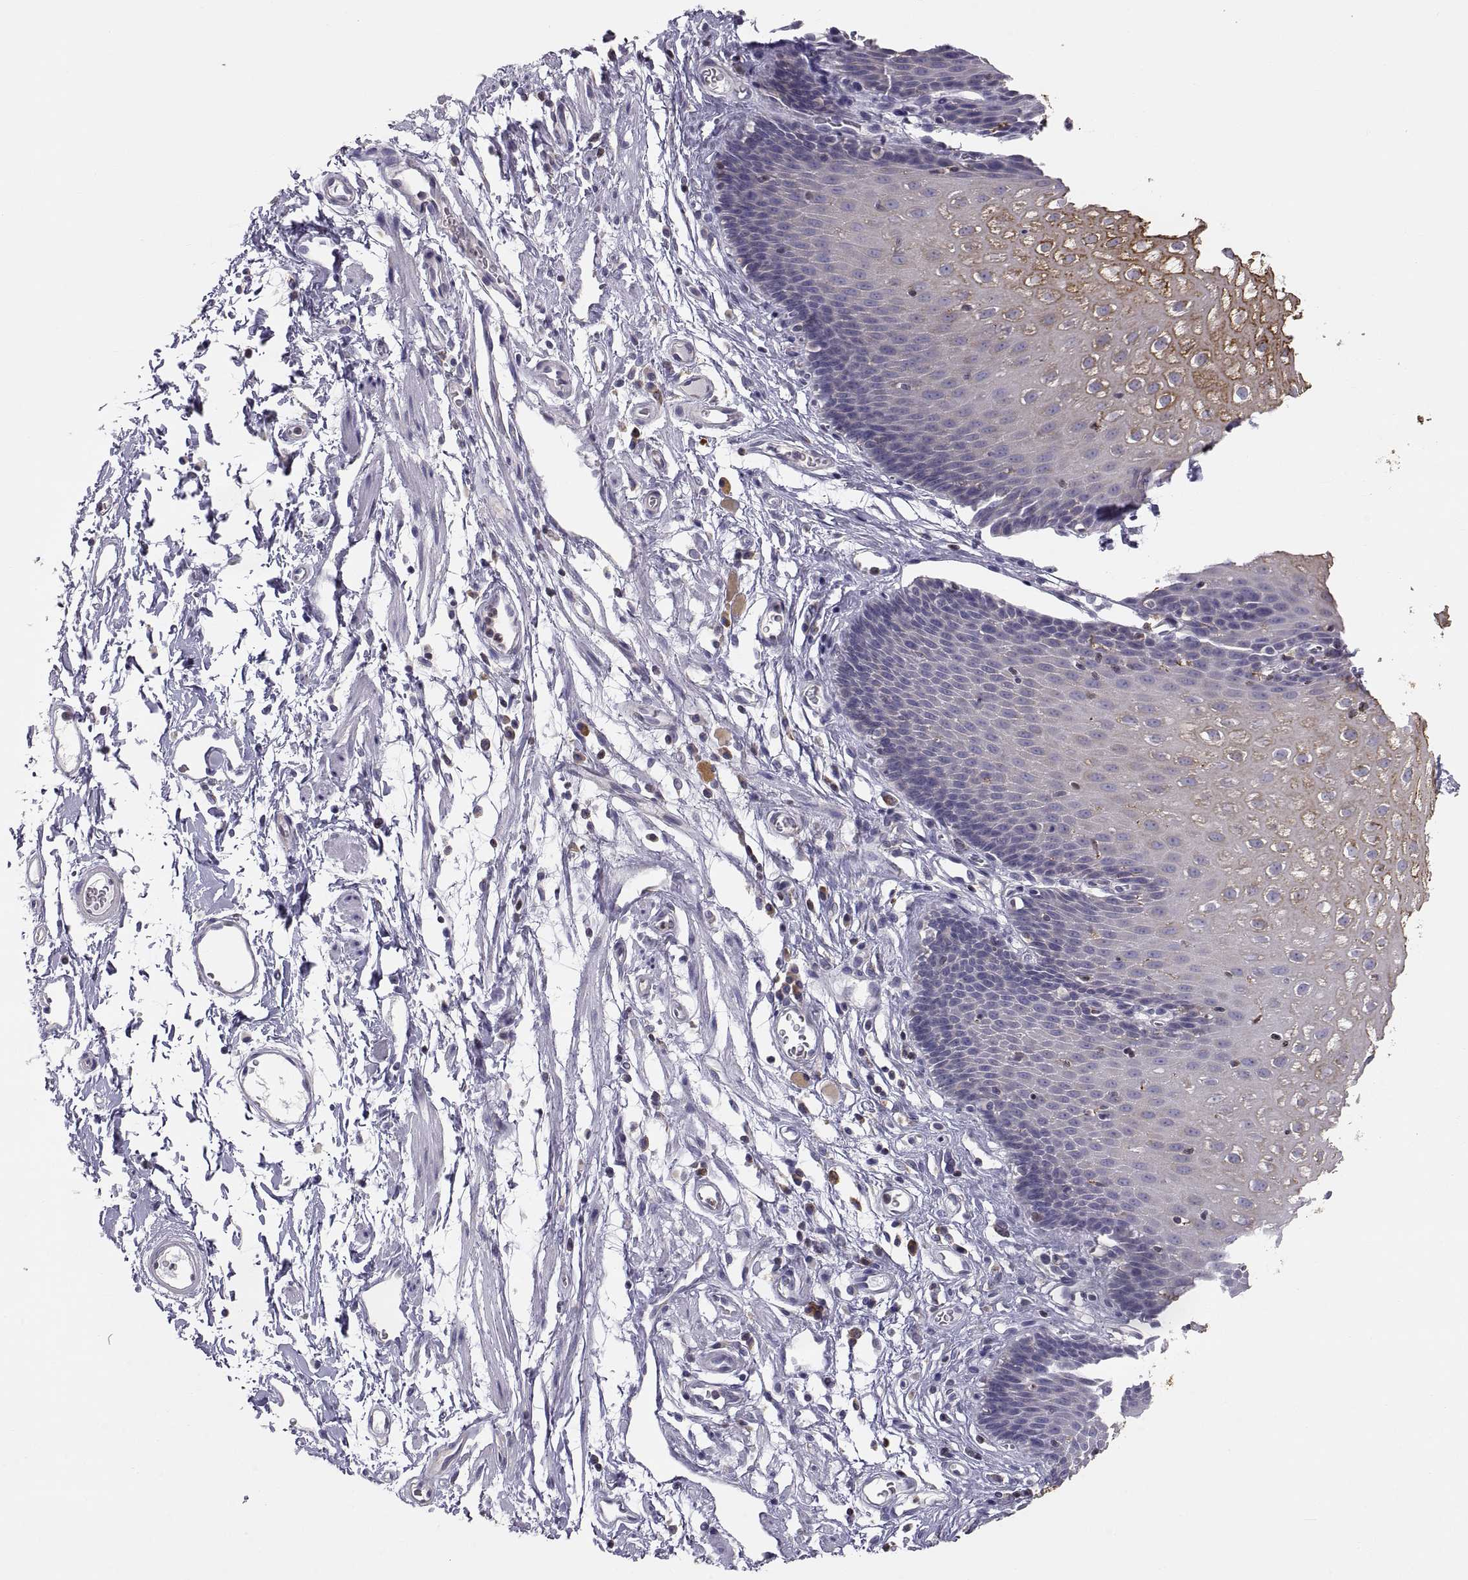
{"staining": {"intensity": "strong", "quantity": "25%-75%", "location": "cytoplasmic/membranous"}, "tissue": "esophagus", "cell_type": "Squamous epithelial cells", "image_type": "normal", "snomed": [{"axis": "morphology", "description": "Normal tissue, NOS"}, {"axis": "topography", "description": "Esophagus"}], "caption": "DAB (3,3'-diaminobenzidine) immunohistochemical staining of benign human esophagus shows strong cytoplasmic/membranous protein staining in approximately 25%-75% of squamous epithelial cells. The staining is performed using DAB brown chromogen to label protein expression. The nuclei are counter-stained blue using hematoxylin.", "gene": "ERO1A", "patient": {"sex": "male", "age": 72}}